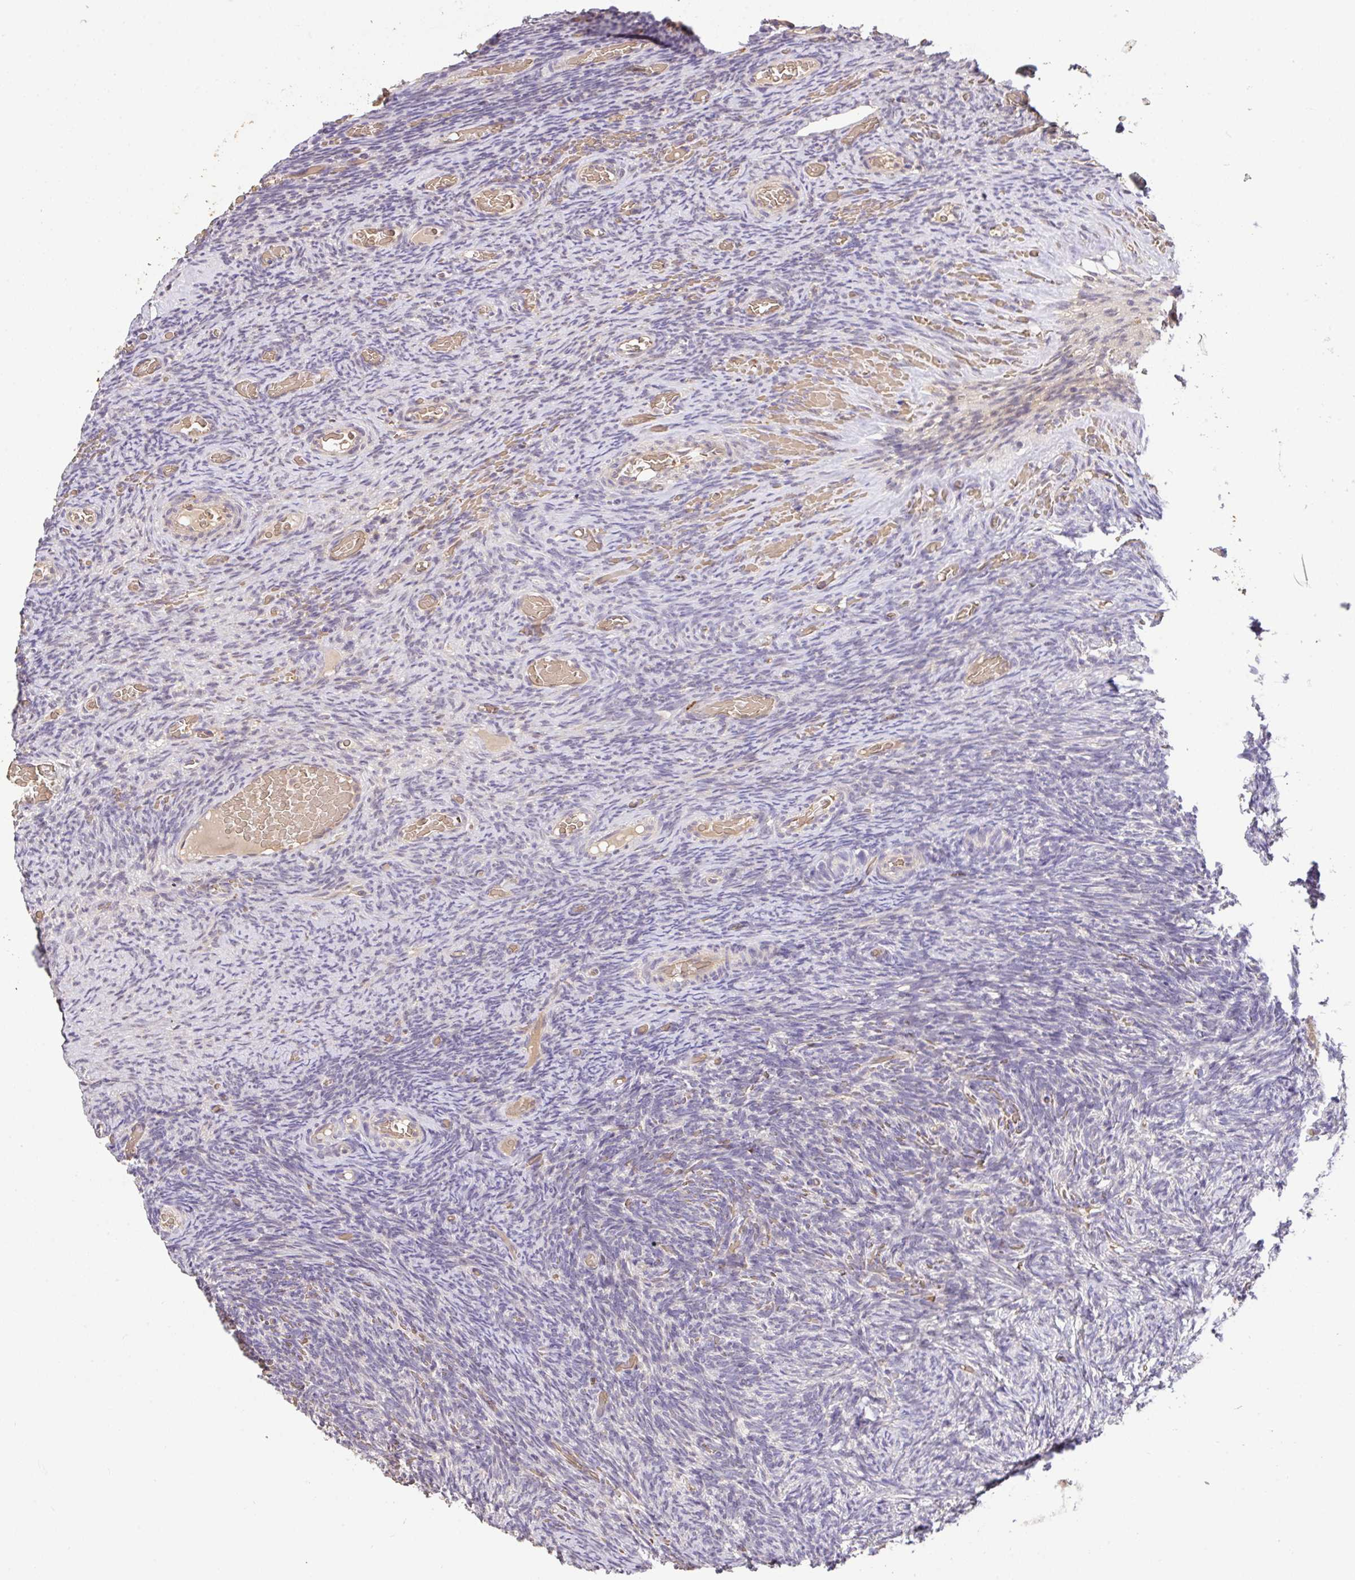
{"staining": {"intensity": "negative", "quantity": "none", "location": "none"}, "tissue": "ovary", "cell_type": "Ovarian stroma cells", "image_type": "normal", "snomed": [{"axis": "morphology", "description": "Normal tissue, NOS"}, {"axis": "topography", "description": "Ovary"}], "caption": "A high-resolution micrograph shows IHC staining of benign ovary, which shows no significant staining in ovarian stroma cells.", "gene": "C1QTNF9B", "patient": {"sex": "female", "age": 34}}